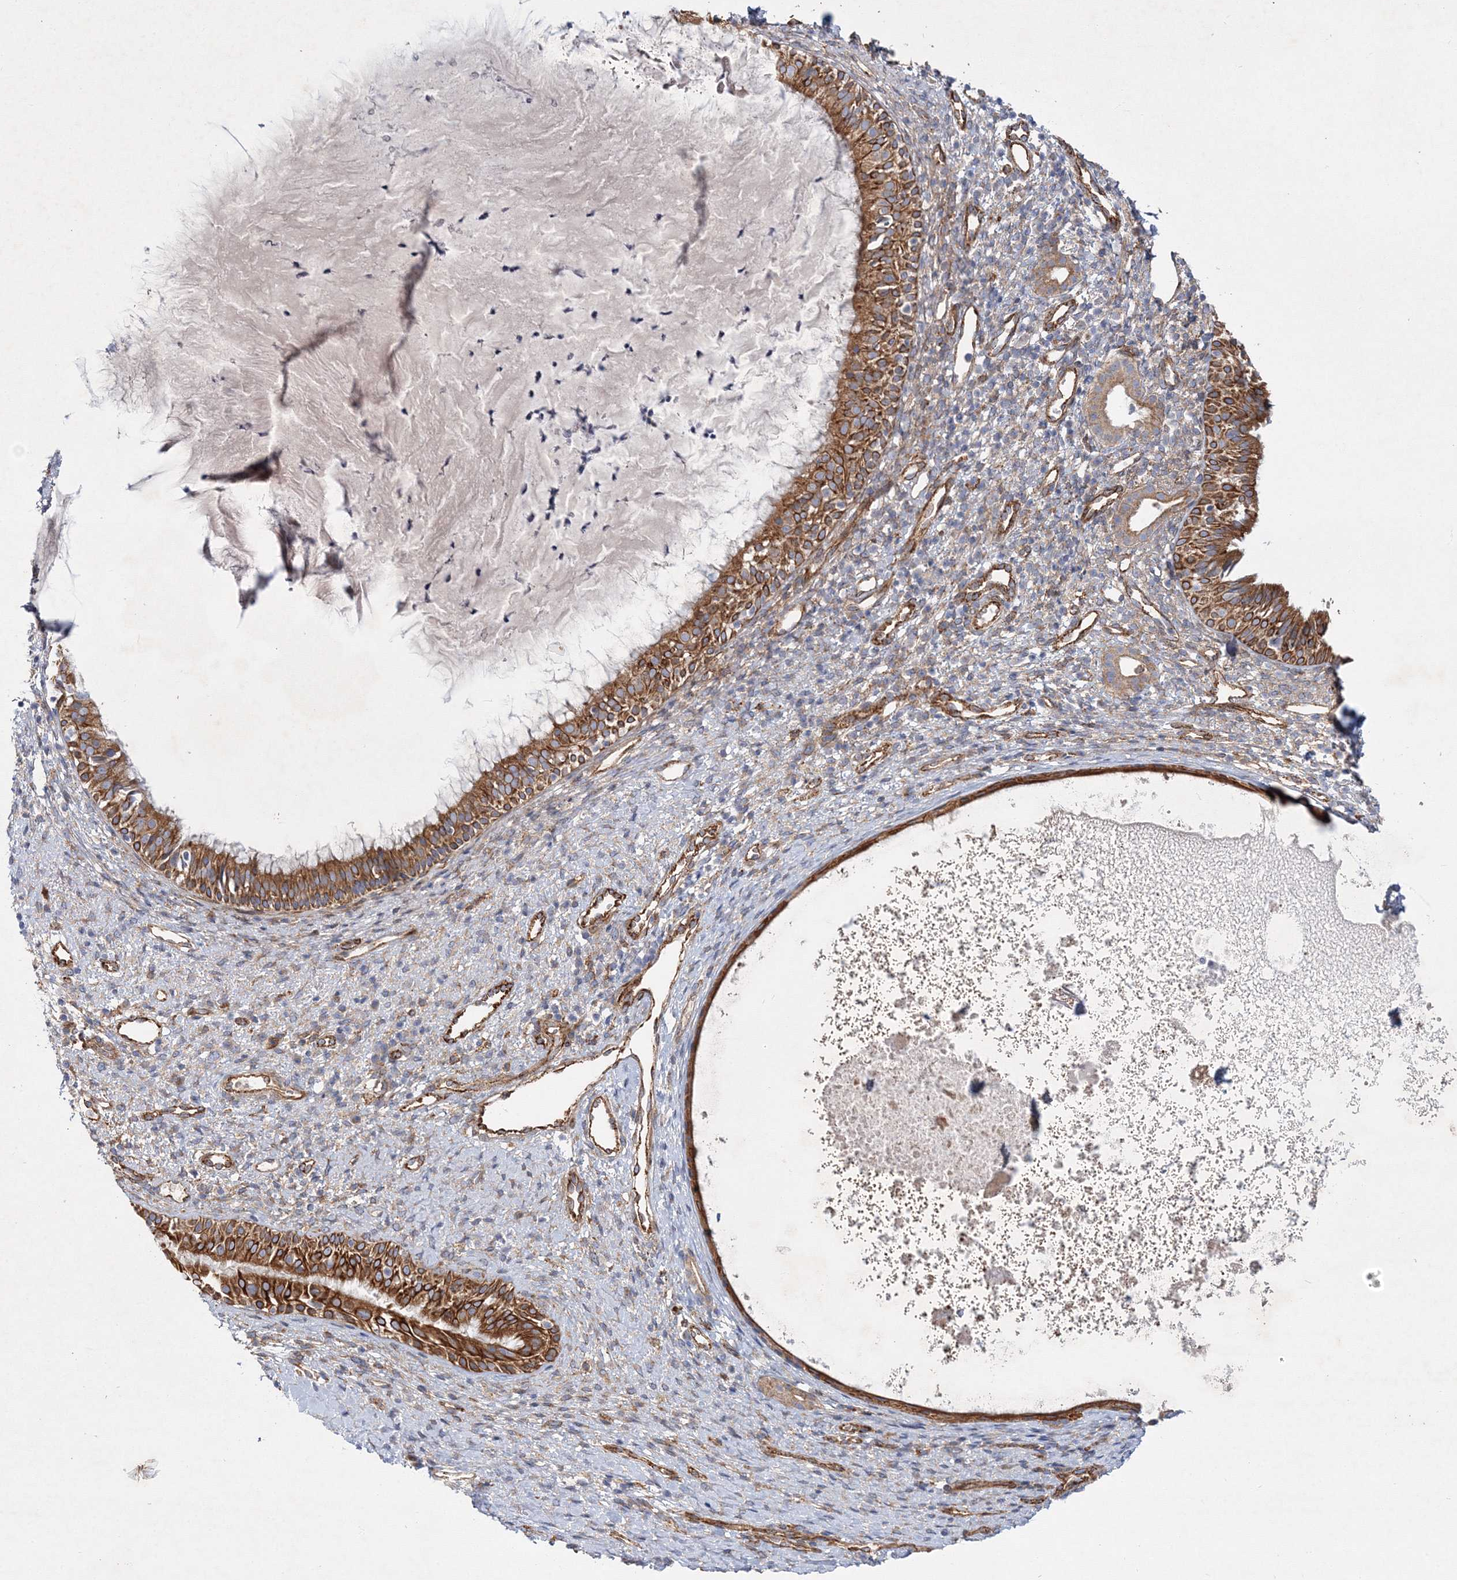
{"staining": {"intensity": "strong", "quantity": ">75%", "location": "cytoplasmic/membranous"}, "tissue": "nasopharynx", "cell_type": "Respiratory epithelial cells", "image_type": "normal", "snomed": [{"axis": "morphology", "description": "Normal tissue, NOS"}, {"axis": "topography", "description": "Nasopharynx"}], "caption": "This image exhibits unremarkable nasopharynx stained with immunohistochemistry to label a protein in brown. The cytoplasmic/membranous of respiratory epithelial cells show strong positivity for the protein. Nuclei are counter-stained blue.", "gene": "ZFYVE16", "patient": {"sex": "male", "age": 22}}